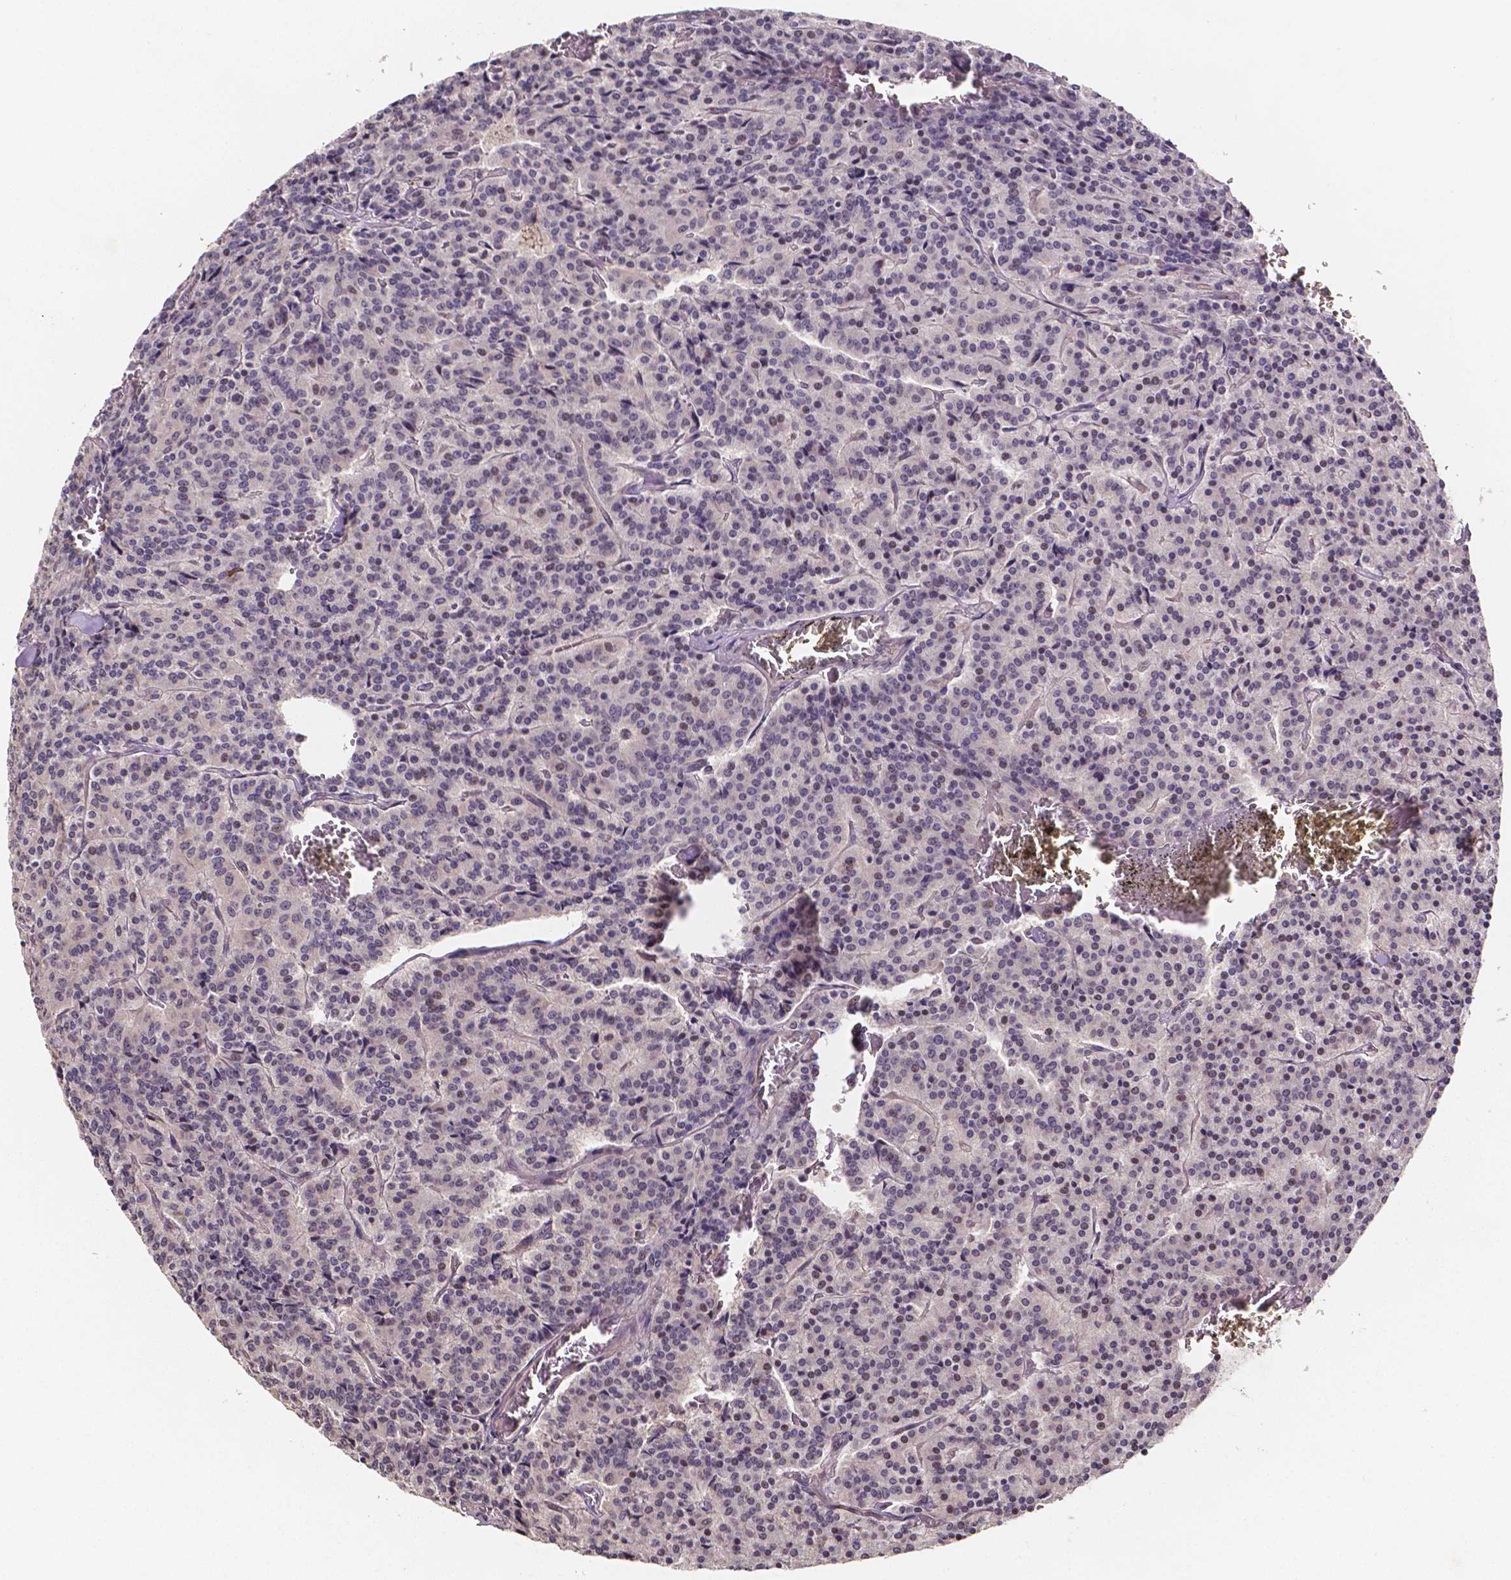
{"staining": {"intensity": "negative", "quantity": "none", "location": "none"}, "tissue": "carcinoid", "cell_type": "Tumor cells", "image_type": "cancer", "snomed": [{"axis": "morphology", "description": "Carcinoid, malignant, NOS"}, {"axis": "topography", "description": "Lung"}], "caption": "An IHC image of carcinoid is shown. There is no staining in tumor cells of carcinoid.", "gene": "NRGN", "patient": {"sex": "male", "age": 70}}